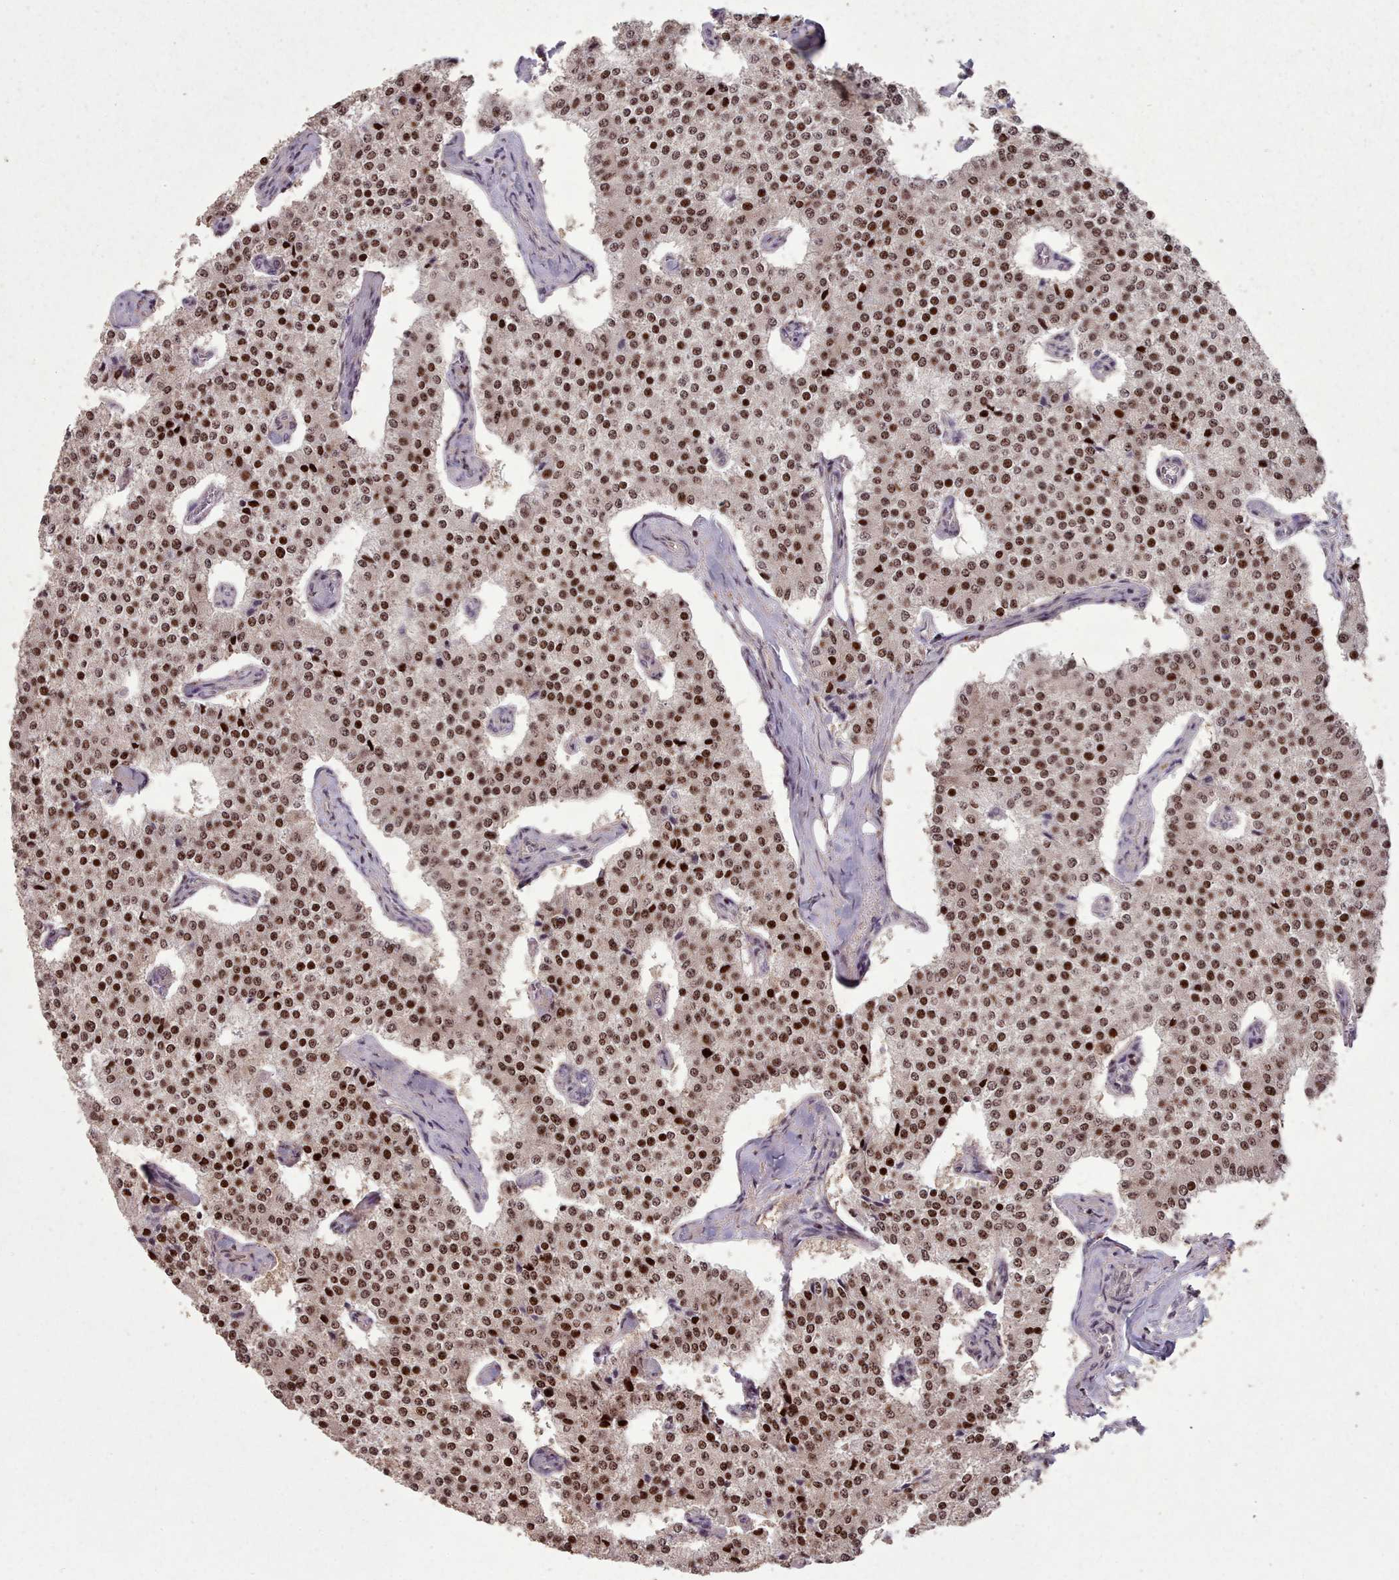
{"staining": {"intensity": "moderate", "quantity": ">75%", "location": "nuclear"}, "tissue": "carcinoid", "cell_type": "Tumor cells", "image_type": "cancer", "snomed": [{"axis": "morphology", "description": "Carcinoid, malignant, NOS"}, {"axis": "topography", "description": "Colon"}], "caption": "Malignant carcinoid stained with a brown dye demonstrates moderate nuclear positive positivity in about >75% of tumor cells.", "gene": "ENSA", "patient": {"sex": "female", "age": 52}}